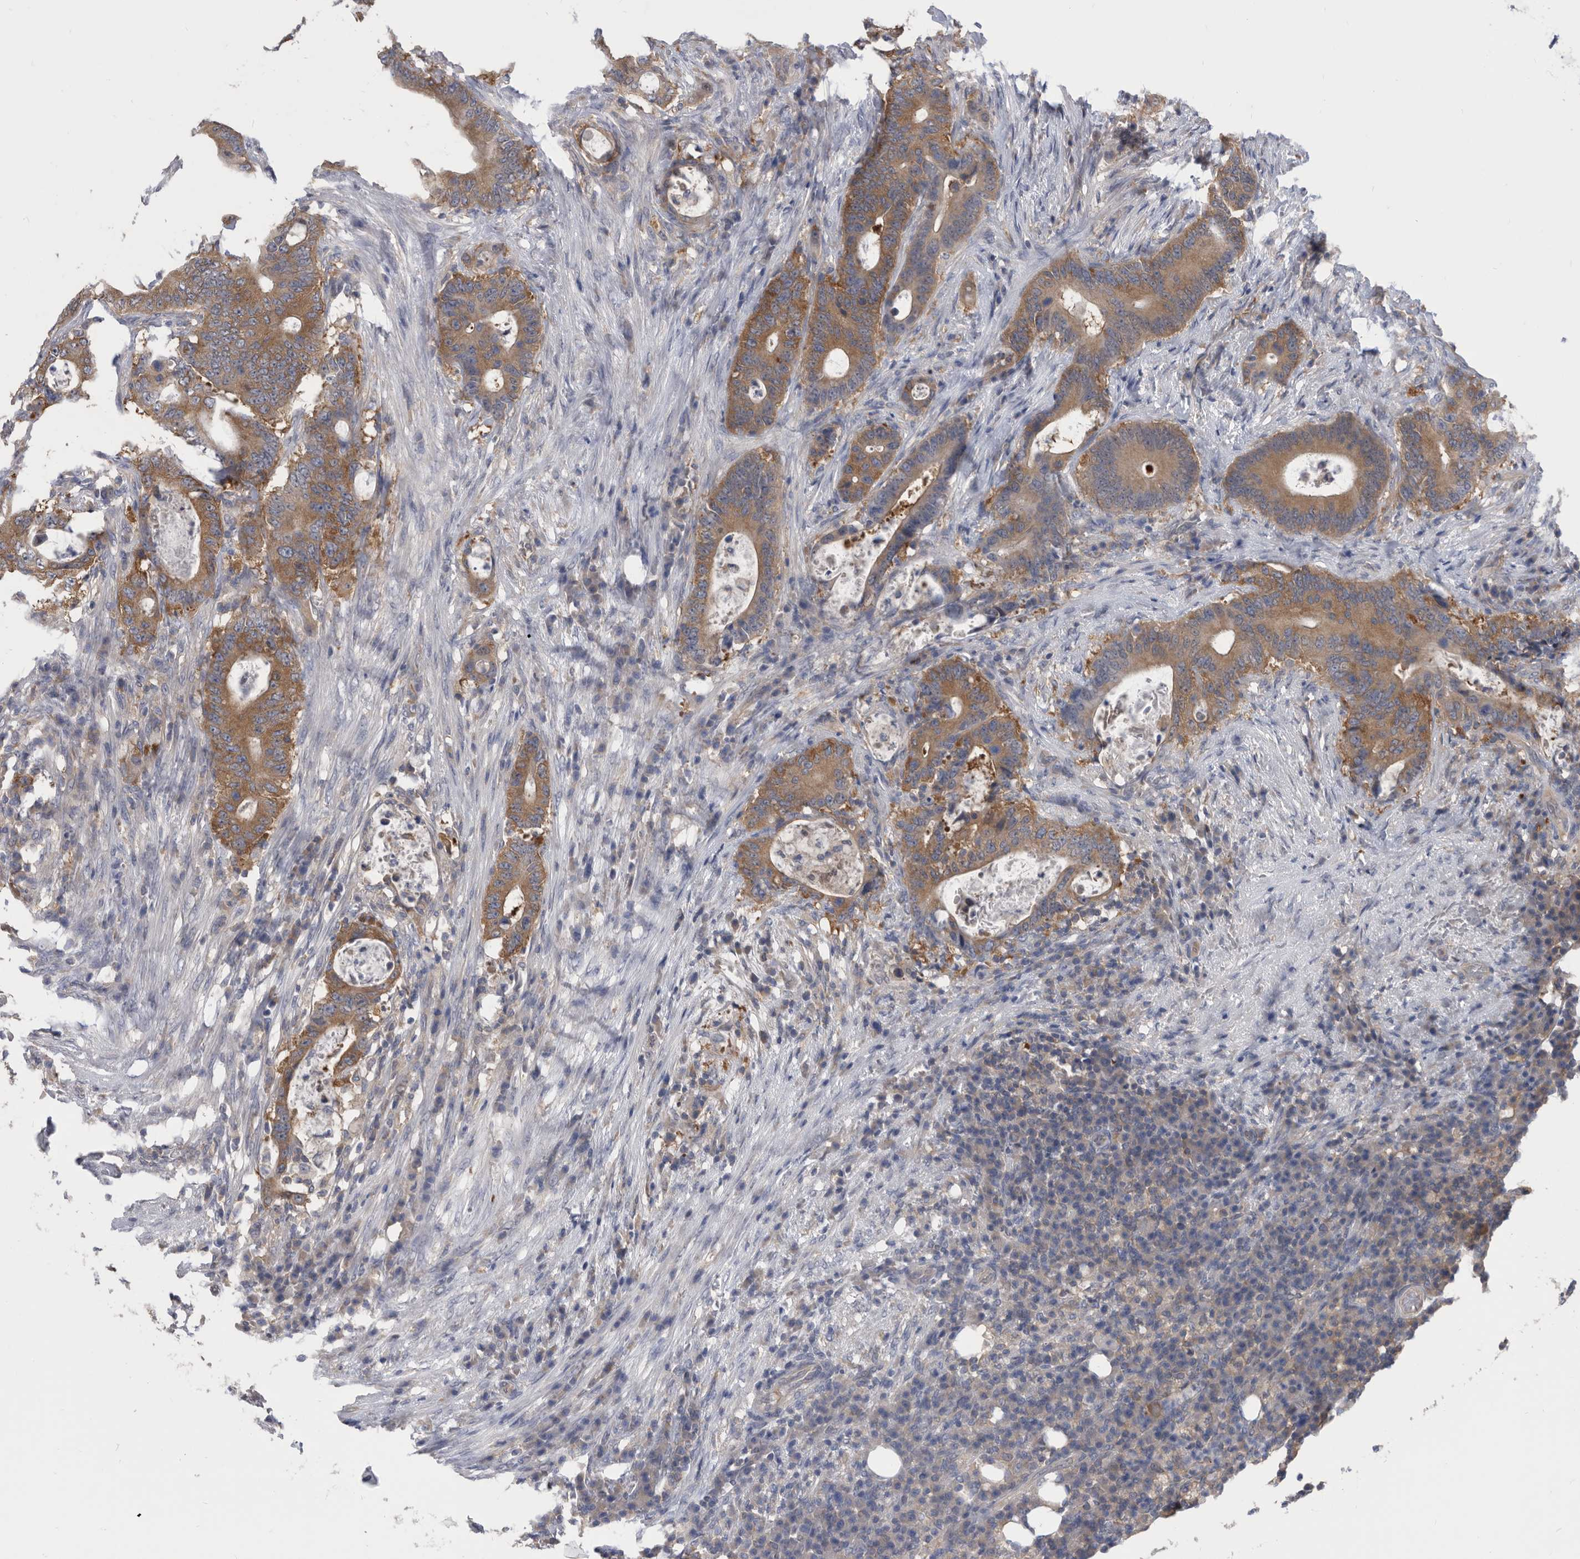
{"staining": {"intensity": "moderate", "quantity": ">75%", "location": "cytoplasmic/membranous"}, "tissue": "colorectal cancer", "cell_type": "Tumor cells", "image_type": "cancer", "snomed": [{"axis": "morphology", "description": "Adenocarcinoma, NOS"}, {"axis": "topography", "description": "Colon"}], "caption": "A high-resolution image shows IHC staining of colorectal cancer, which shows moderate cytoplasmic/membranous positivity in about >75% of tumor cells. (Brightfield microscopy of DAB IHC at high magnification).", "gene": "CCT4", "patient": {"sex": "male", "age": 83}}